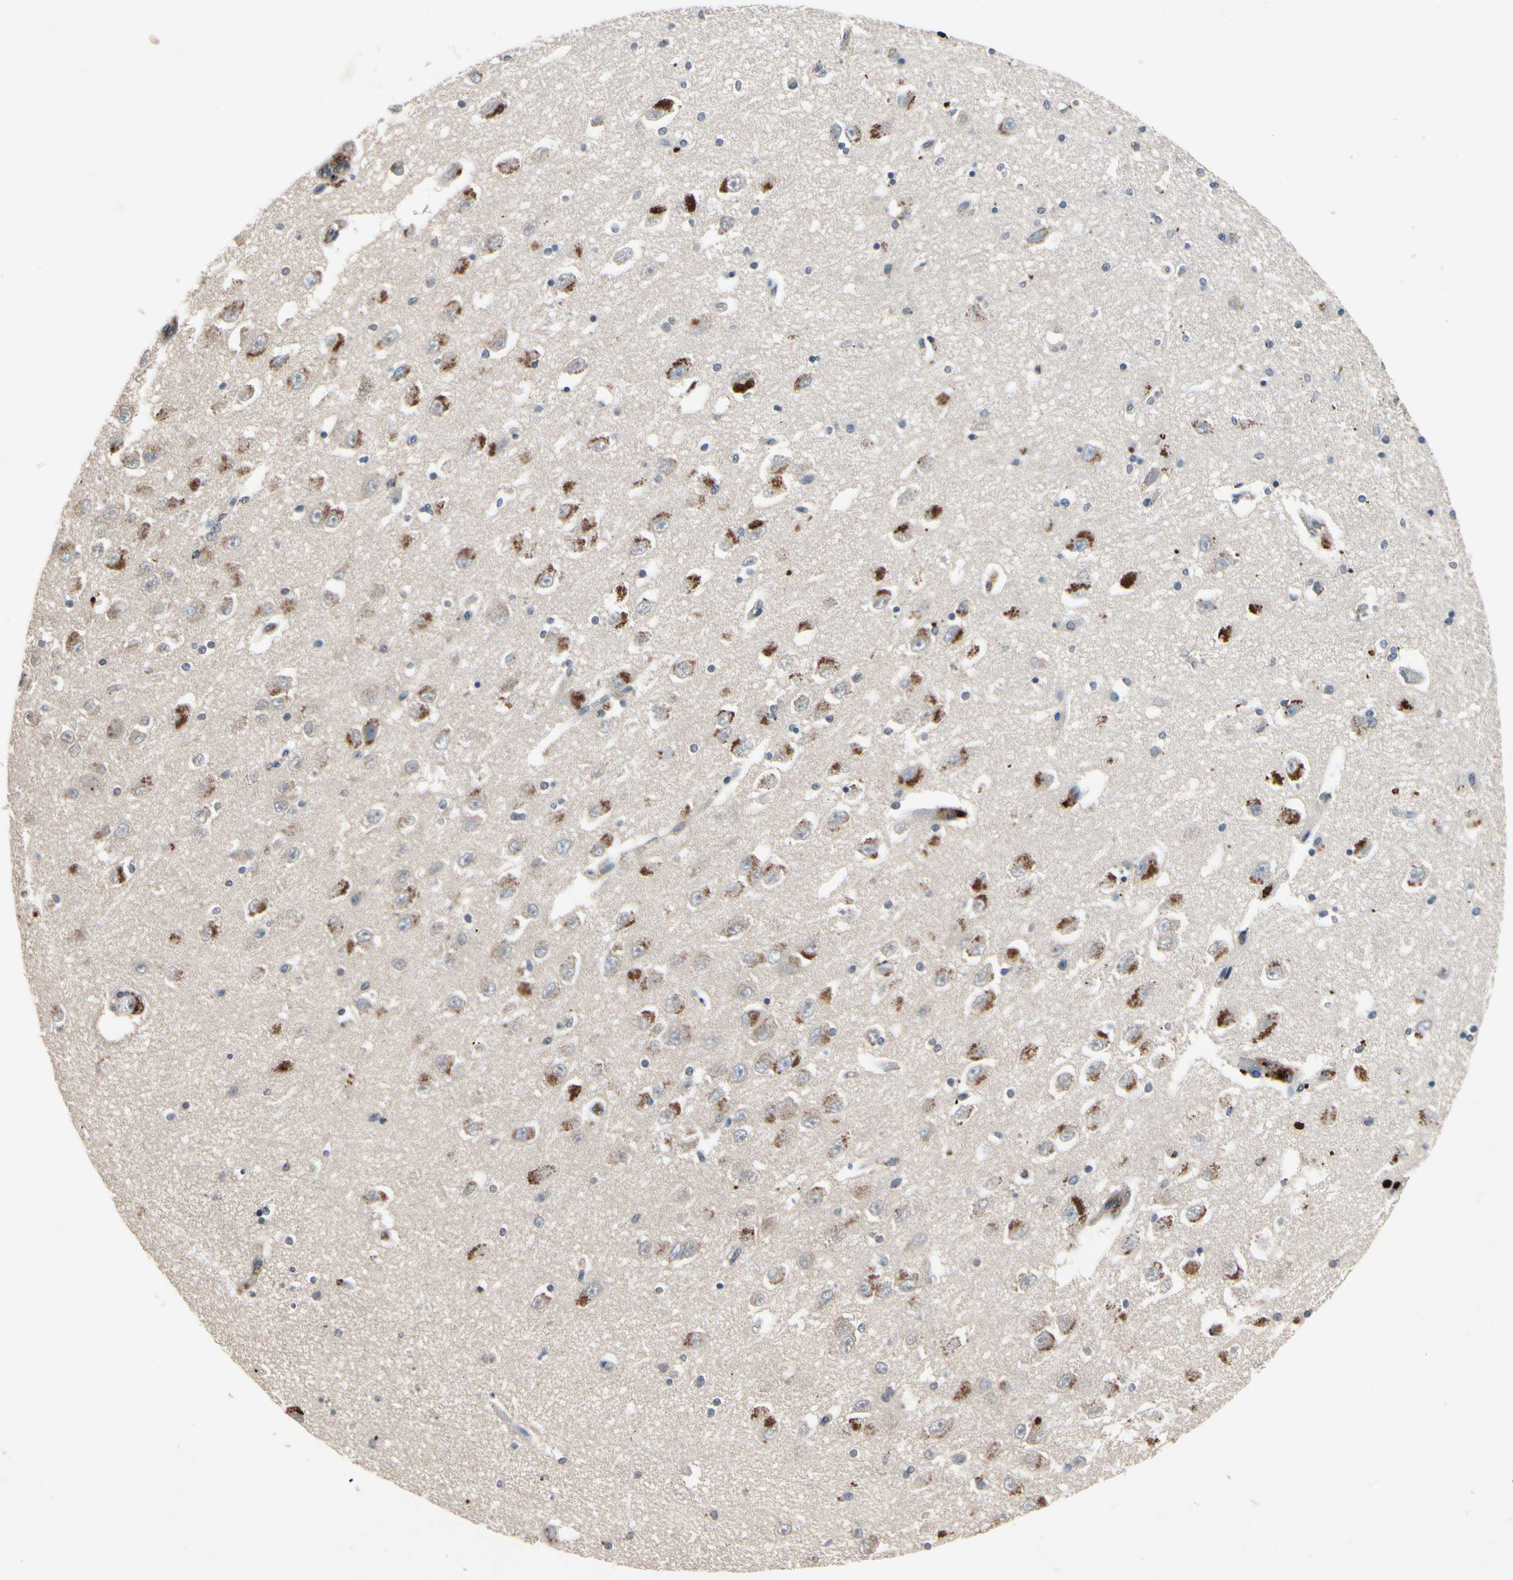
{"staining": {"intensity": "weak", "quantity": "<25%", "location": "cytoplasmic/membranous"}, "tissue": "hippocampus", "cell_type": "Glial cells", "image_type": "normal", "snomed": [{"axis": "morphology", "description": "Normal tissue, NOS"}, {"axis": "topography", "description": "Hippocampus"}], "caption": "Immunohistochemistry image of benign hippocampus: hippocampus stained with DAB (3,3'-diaminobenzidine) reveals no significant protein staining in glial cells. (DAB immunohistochemistry, high magnification).", "gene": "IL1RL1", "patient": {"sex": "female", "age": 54}}